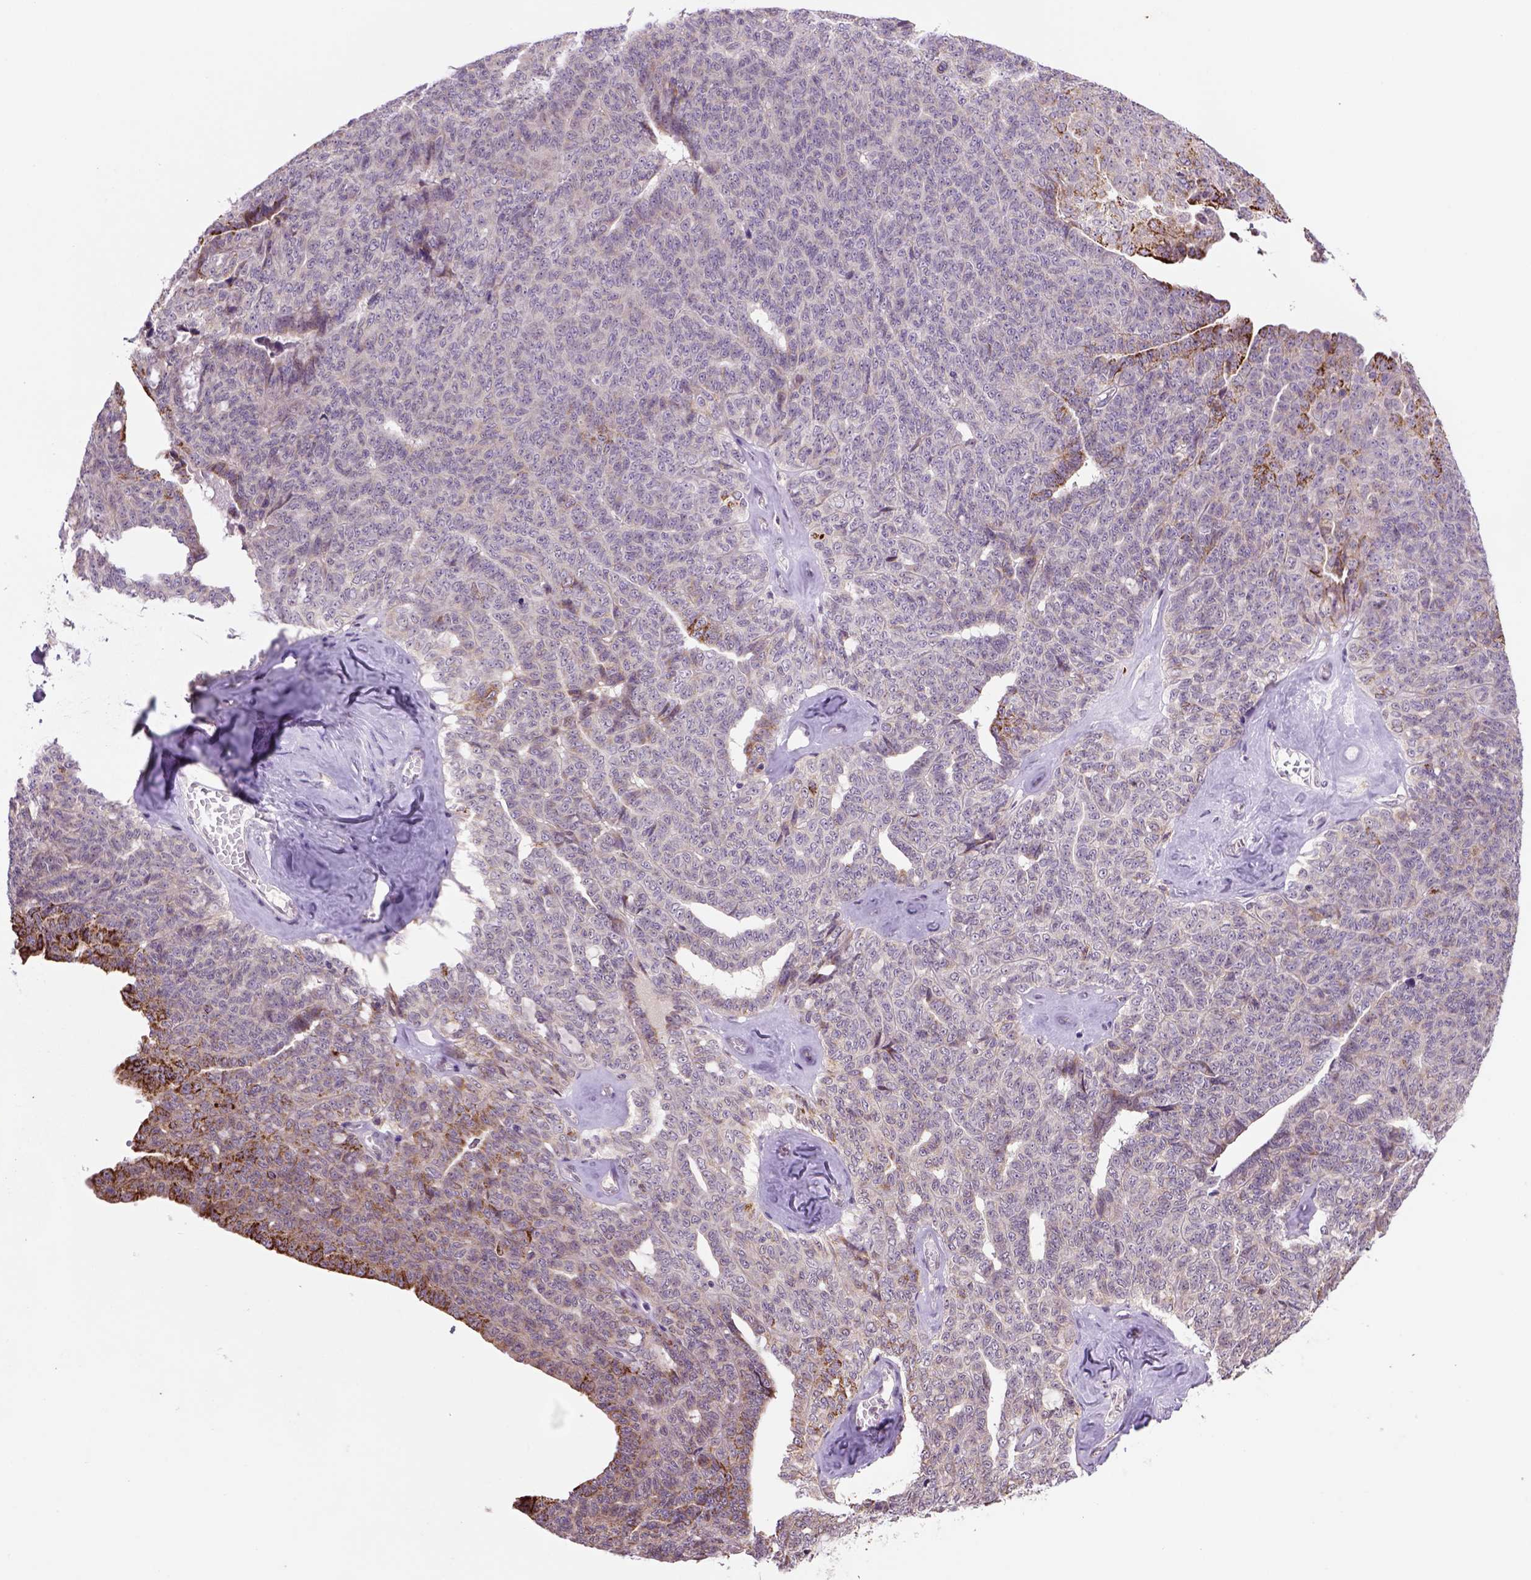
{"staining": {"intensity": "strong", "quantity": "<25%", "location": "cytoplasmic/membranous"}, "tissue": "ovarian cancer", "cell_type": "Tumor cells", "image_type": "cancer", "snomed": [{"axis": "morphology", "description": "Cystadenocarcinoma, serous, NOS"}, {"axis": "topography", "description": "Ovary"}], "caption": "Immunohistochemical staining of human ovarian cancer reveals medium levels of strong cytoplasmic/membranous protein positivity in about <25% of tumor cells. Nuclei are stained in blue.", "gene": "FZD7", "patient": {"sex": "female", "age": 71}}